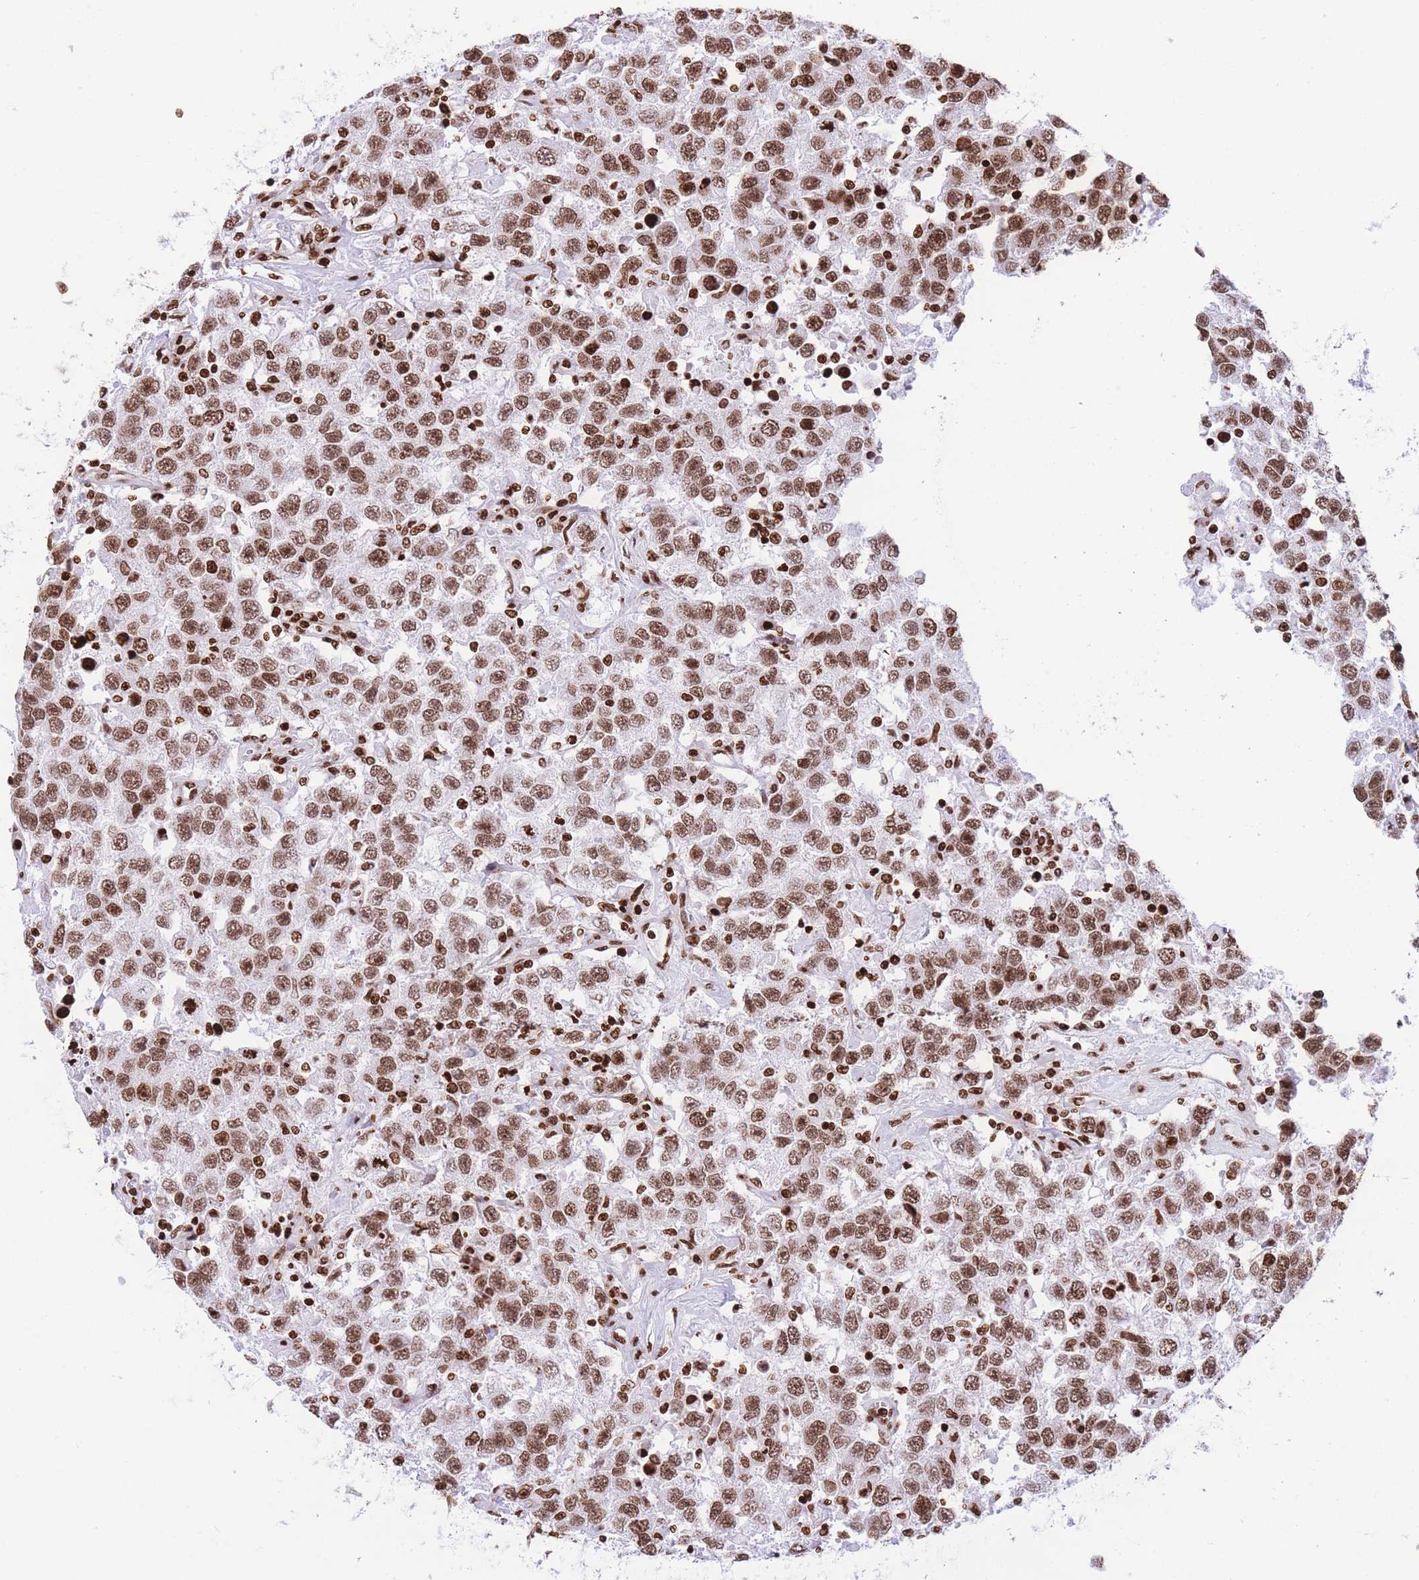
{"staining": {"intensity": "moderate", "quantity": ">75%", "location": "nuclear"}, "tissue": "testis cancer", "cell_type": "Tumor cells", "image_type": "cancer", "snomed": [{"axis": "morphology", "description": "Seminoma, NOS"}, {"axis": "topography", "description": "Testis"}], "caption": "IHC photomicrograph of seminoma (testis) stained for a protein (brown), which reveals medium levels of moderate nuclear expression in about >75% of tumor cells.", "gene": "H2BC11", "patient": {"sex": "male", "age": 41}}